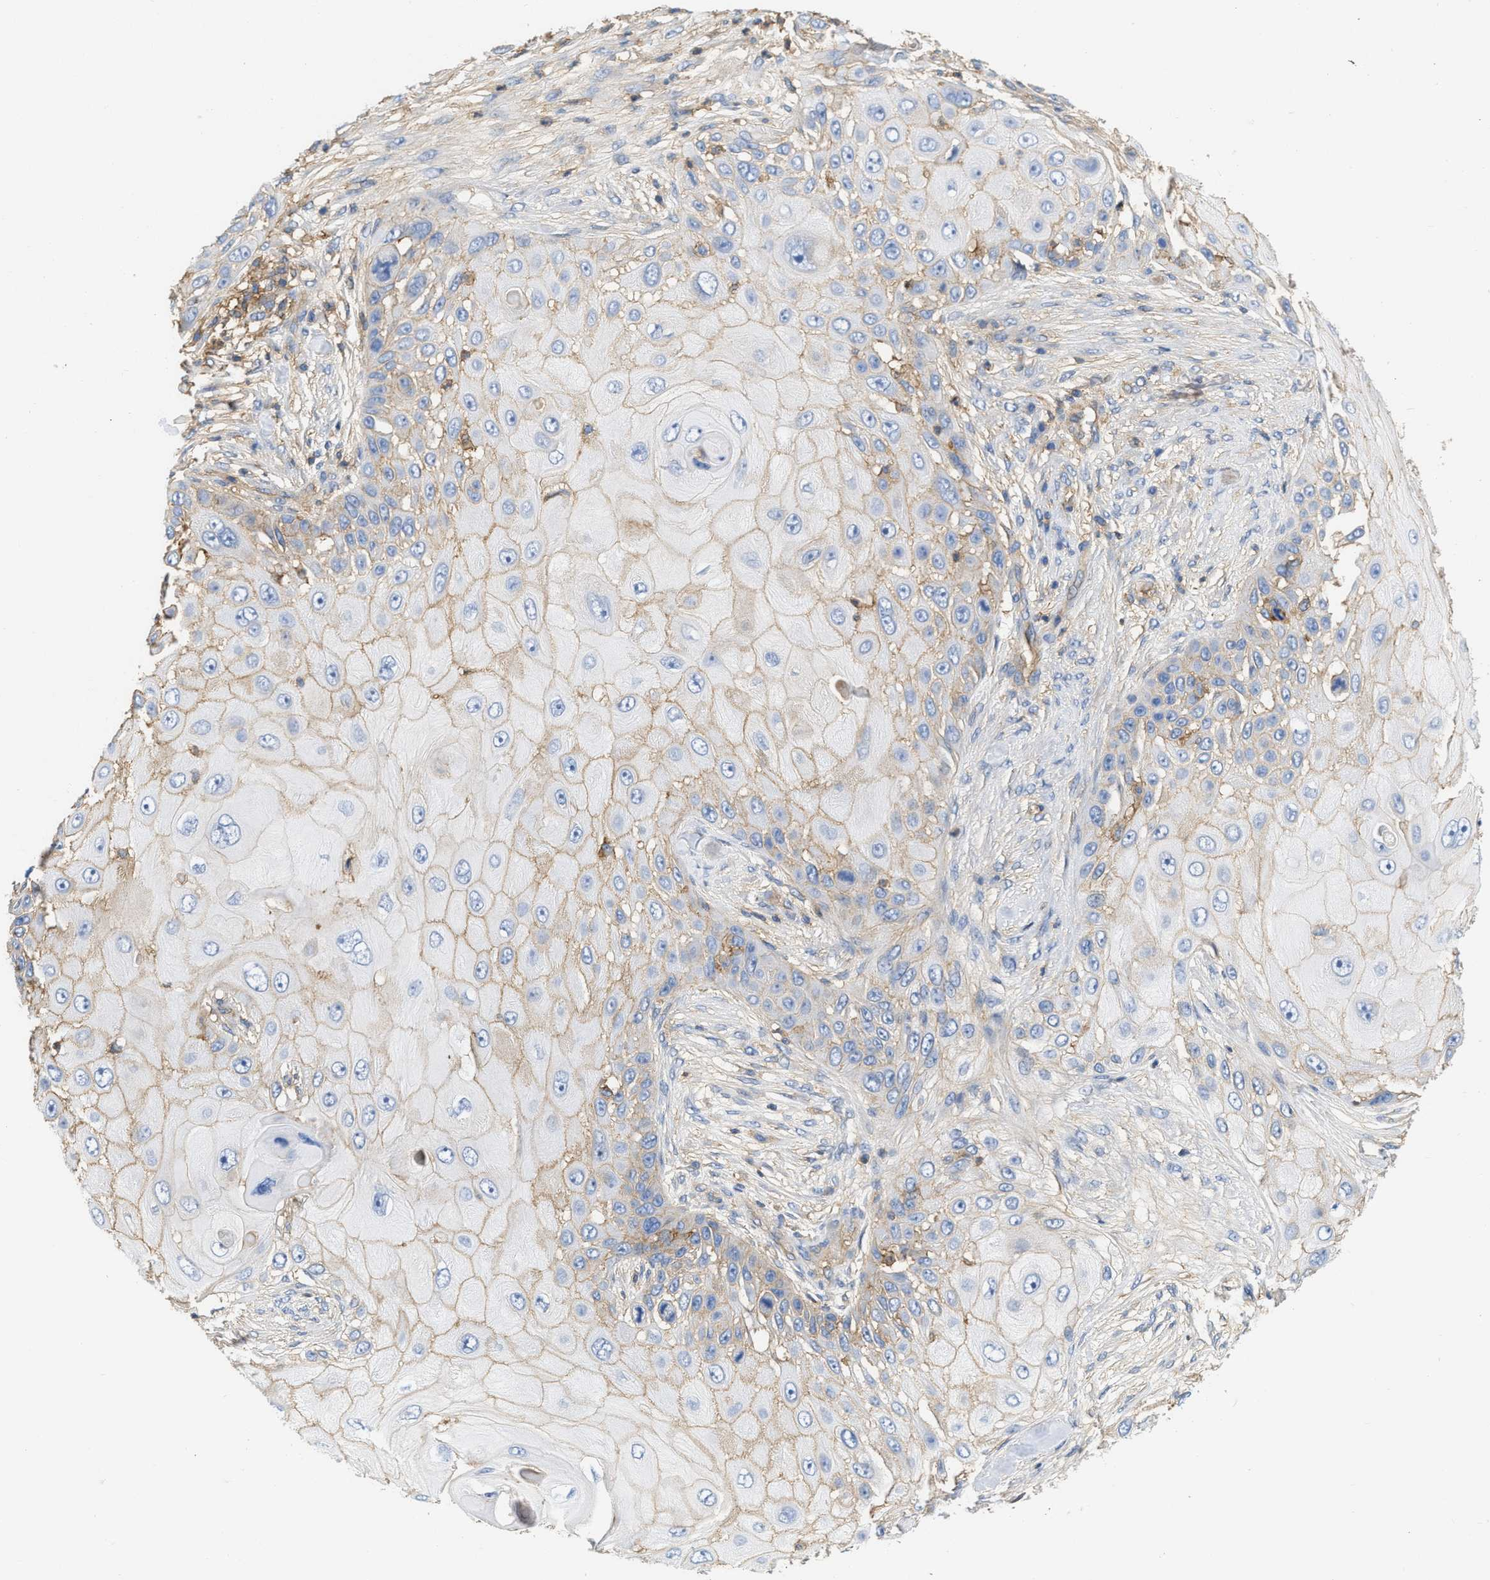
{"staining": {"intensity": "weak", "quantity": "25%-75%", "location": "cytoplasmic/membranous"}, "tissue": "skin cancer", "cell_type": "Tumor cells", "image_type": "cancer", "snomed": [{"axis": "morphology", "description": "Squamous cell carcinoma, NOS"}, {"axis": "topography", "description": "Skin"}], "caption": "This photomicrograph reveals squamous cell carcinoma (skin) stained with immunohistochemistry (IHC) to label a protein in brown. The cytoplasmic/membranous of tumor cells show weak positivity for the protein. Nuclei are counter-stained blue.", "gene": "GNB4", "patient": {"sex": "female", "age": 44}}